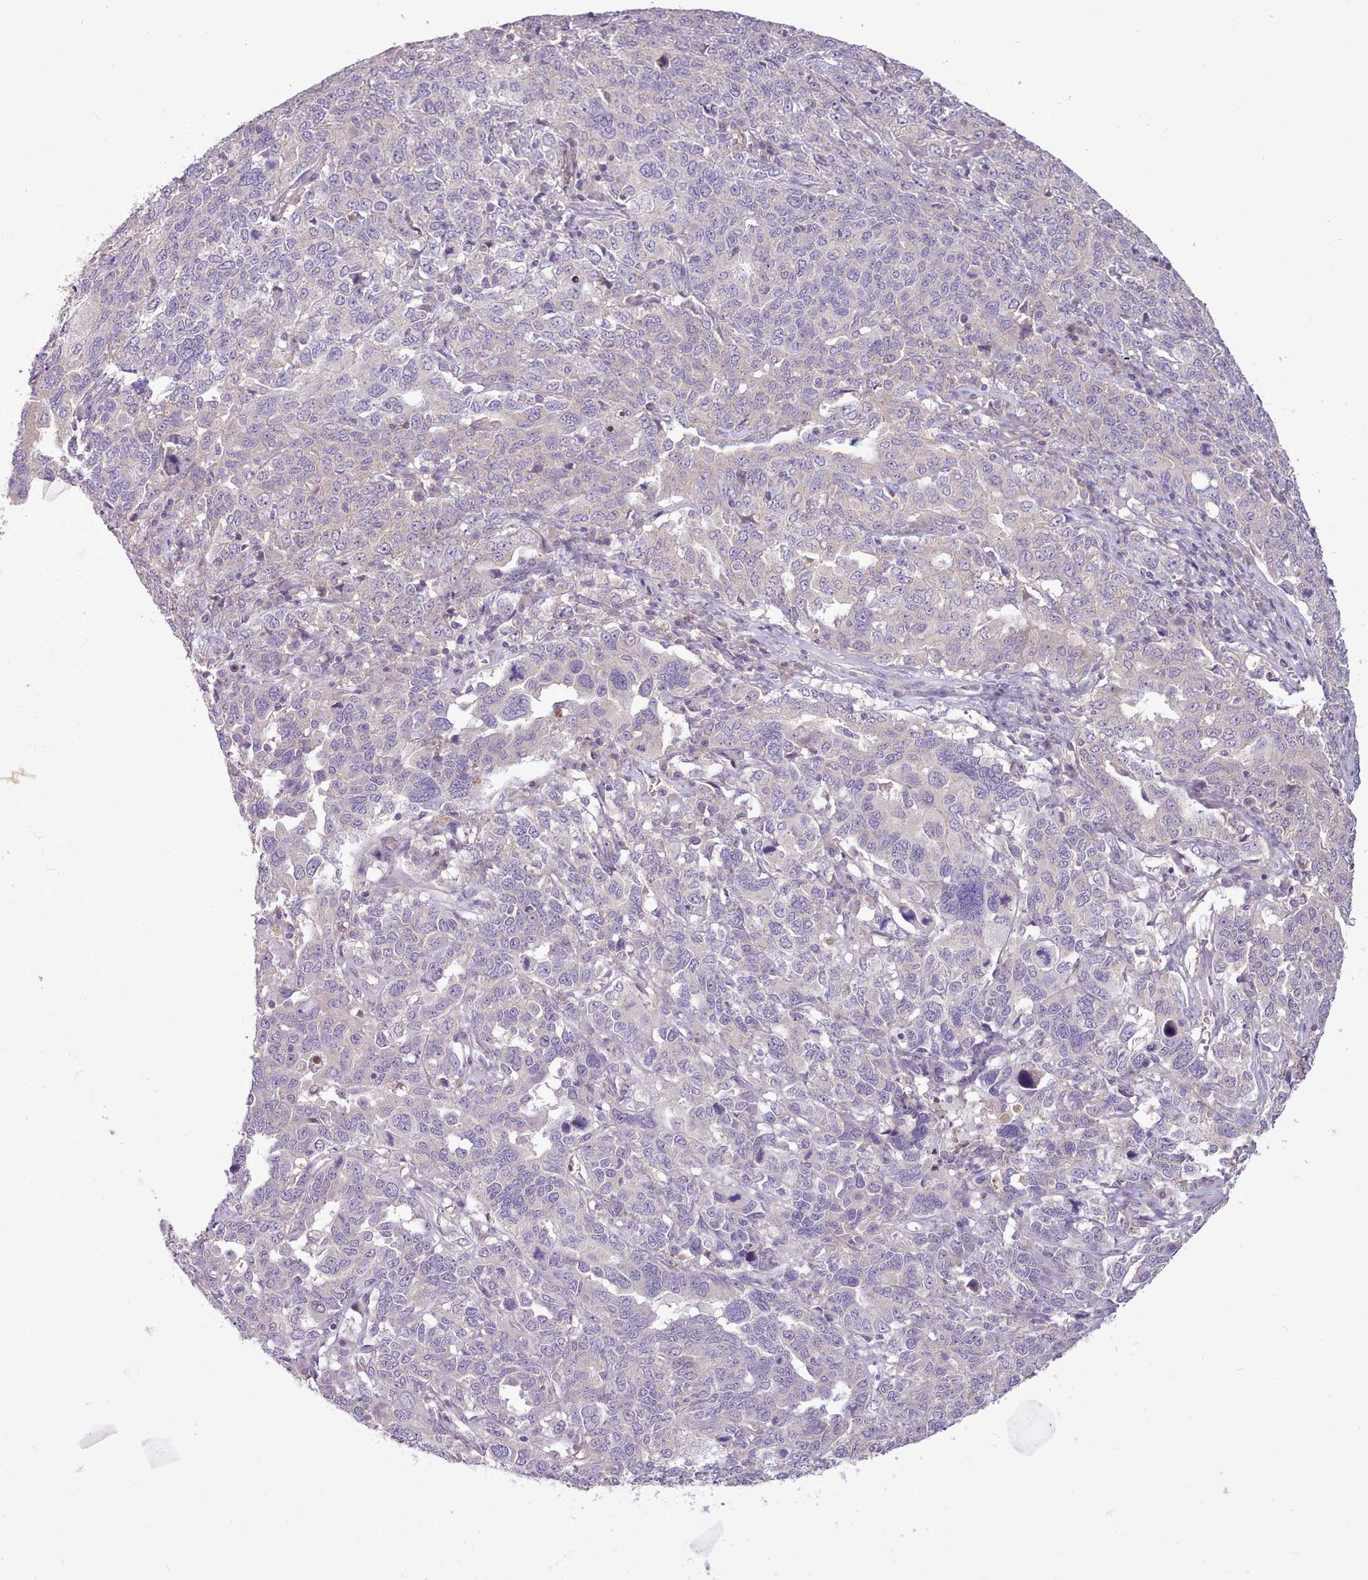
{"staining": {"intensity": "negative", "quantity": "none", "location": "none"}, "tissue": "ovarian cancer", "cell_type": "Tumor cells", "image_type": "cancer", "snomed": [{"axis": "morphology", "description": "Carcinoma, endometroid"}, {"axis": "topography", "description": "Ovary"}], "caption": "Ovarian cancer (endometroid carcinoma) was stained to show a protein in brown. There is no significant staining in tumor cells.", "gene": "ZNF607", "patient": {"sex": "female", "age": 62}}